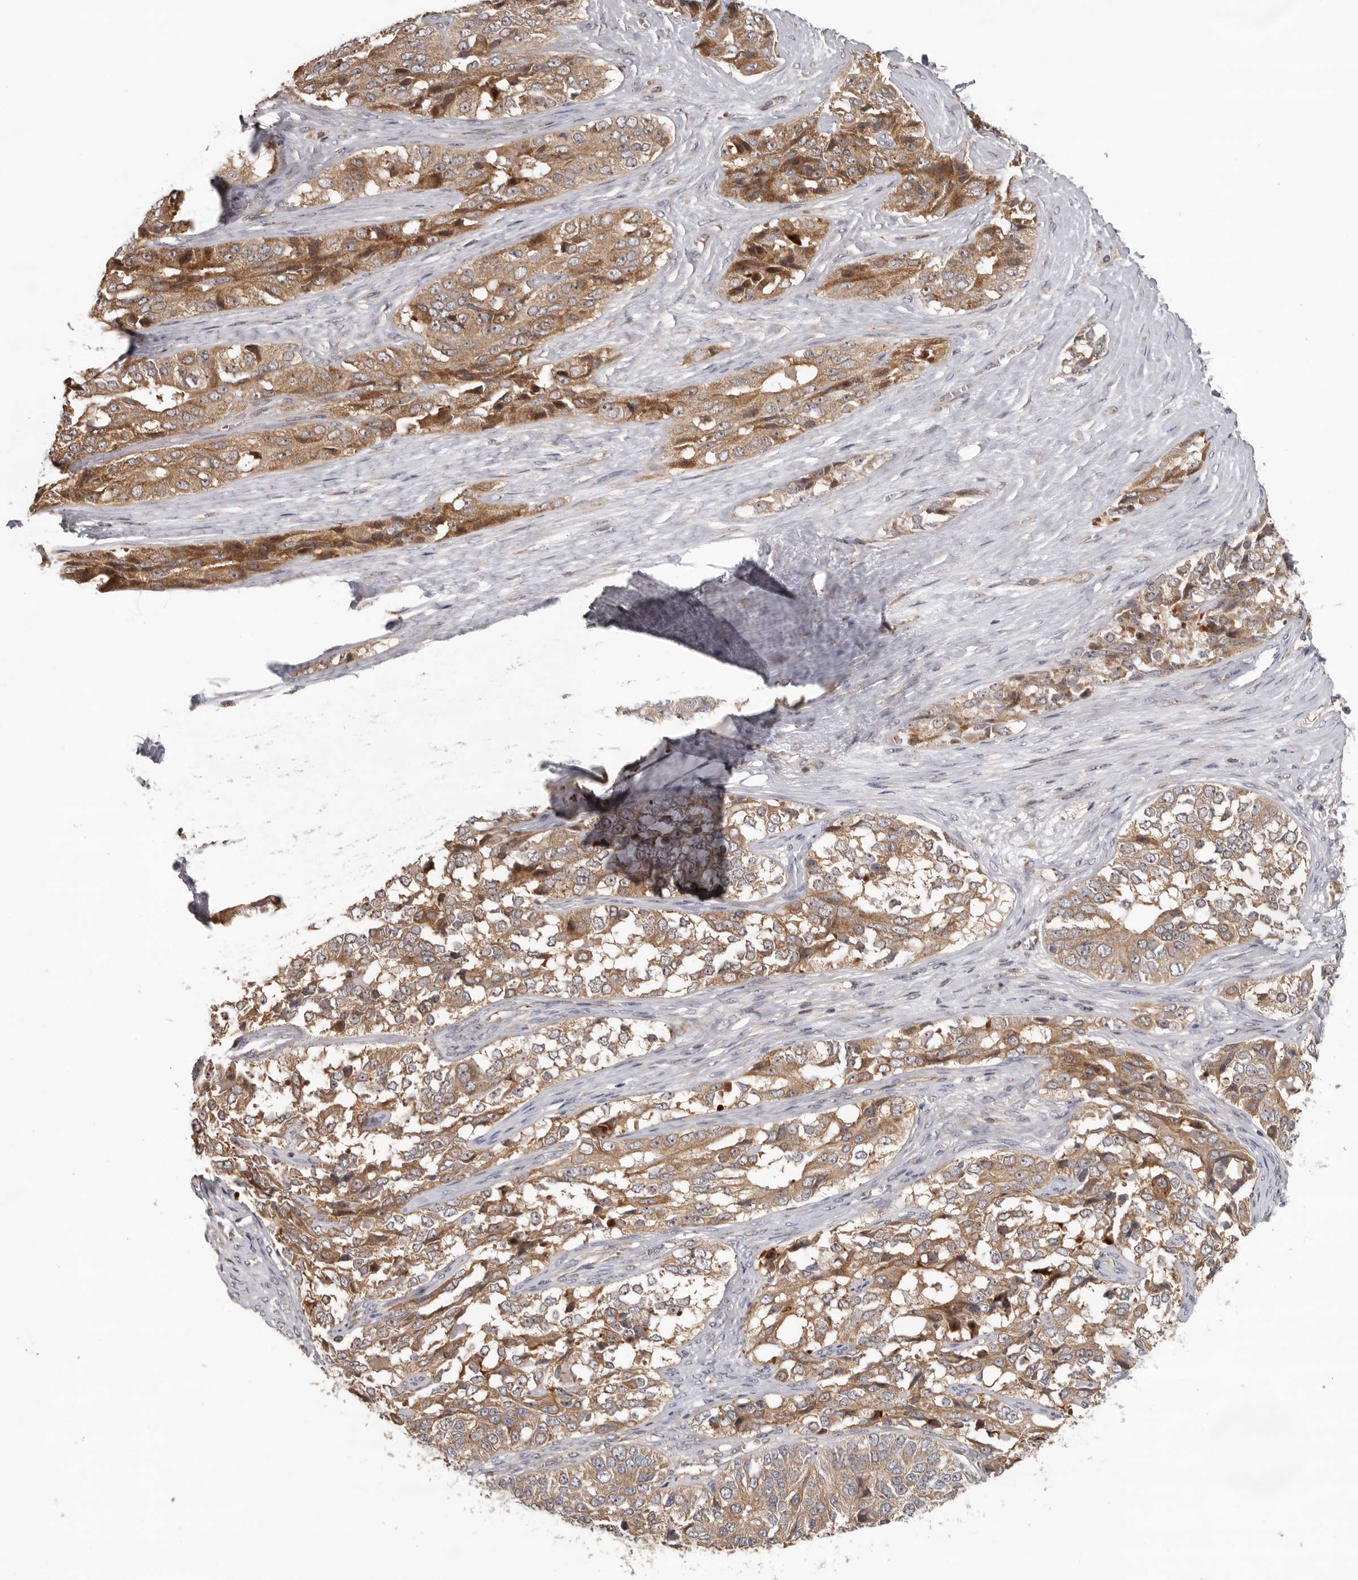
{"staining": {"intensity": "moderate", "quantity": ">75%", "location": "cytoplasmic/membranous"}, "tissue": "ovarian cancer", "cell_type": "Tumor cells", "image_type": "cancer", "snomed": [{"axis": "morphology", "description": "Carcinoma, endometroid"}, {"axis": "topography", "description": "Ovary"}], "caption": "Immunohistochemical staining of ovarian endometroid carcinoma reveals medium levels of moderate cytoplasmic/membranous protein expression in approximately >75% of tumor cells.", "gene": "HINT3", "patient": {"sex": "female", "age": 51}}